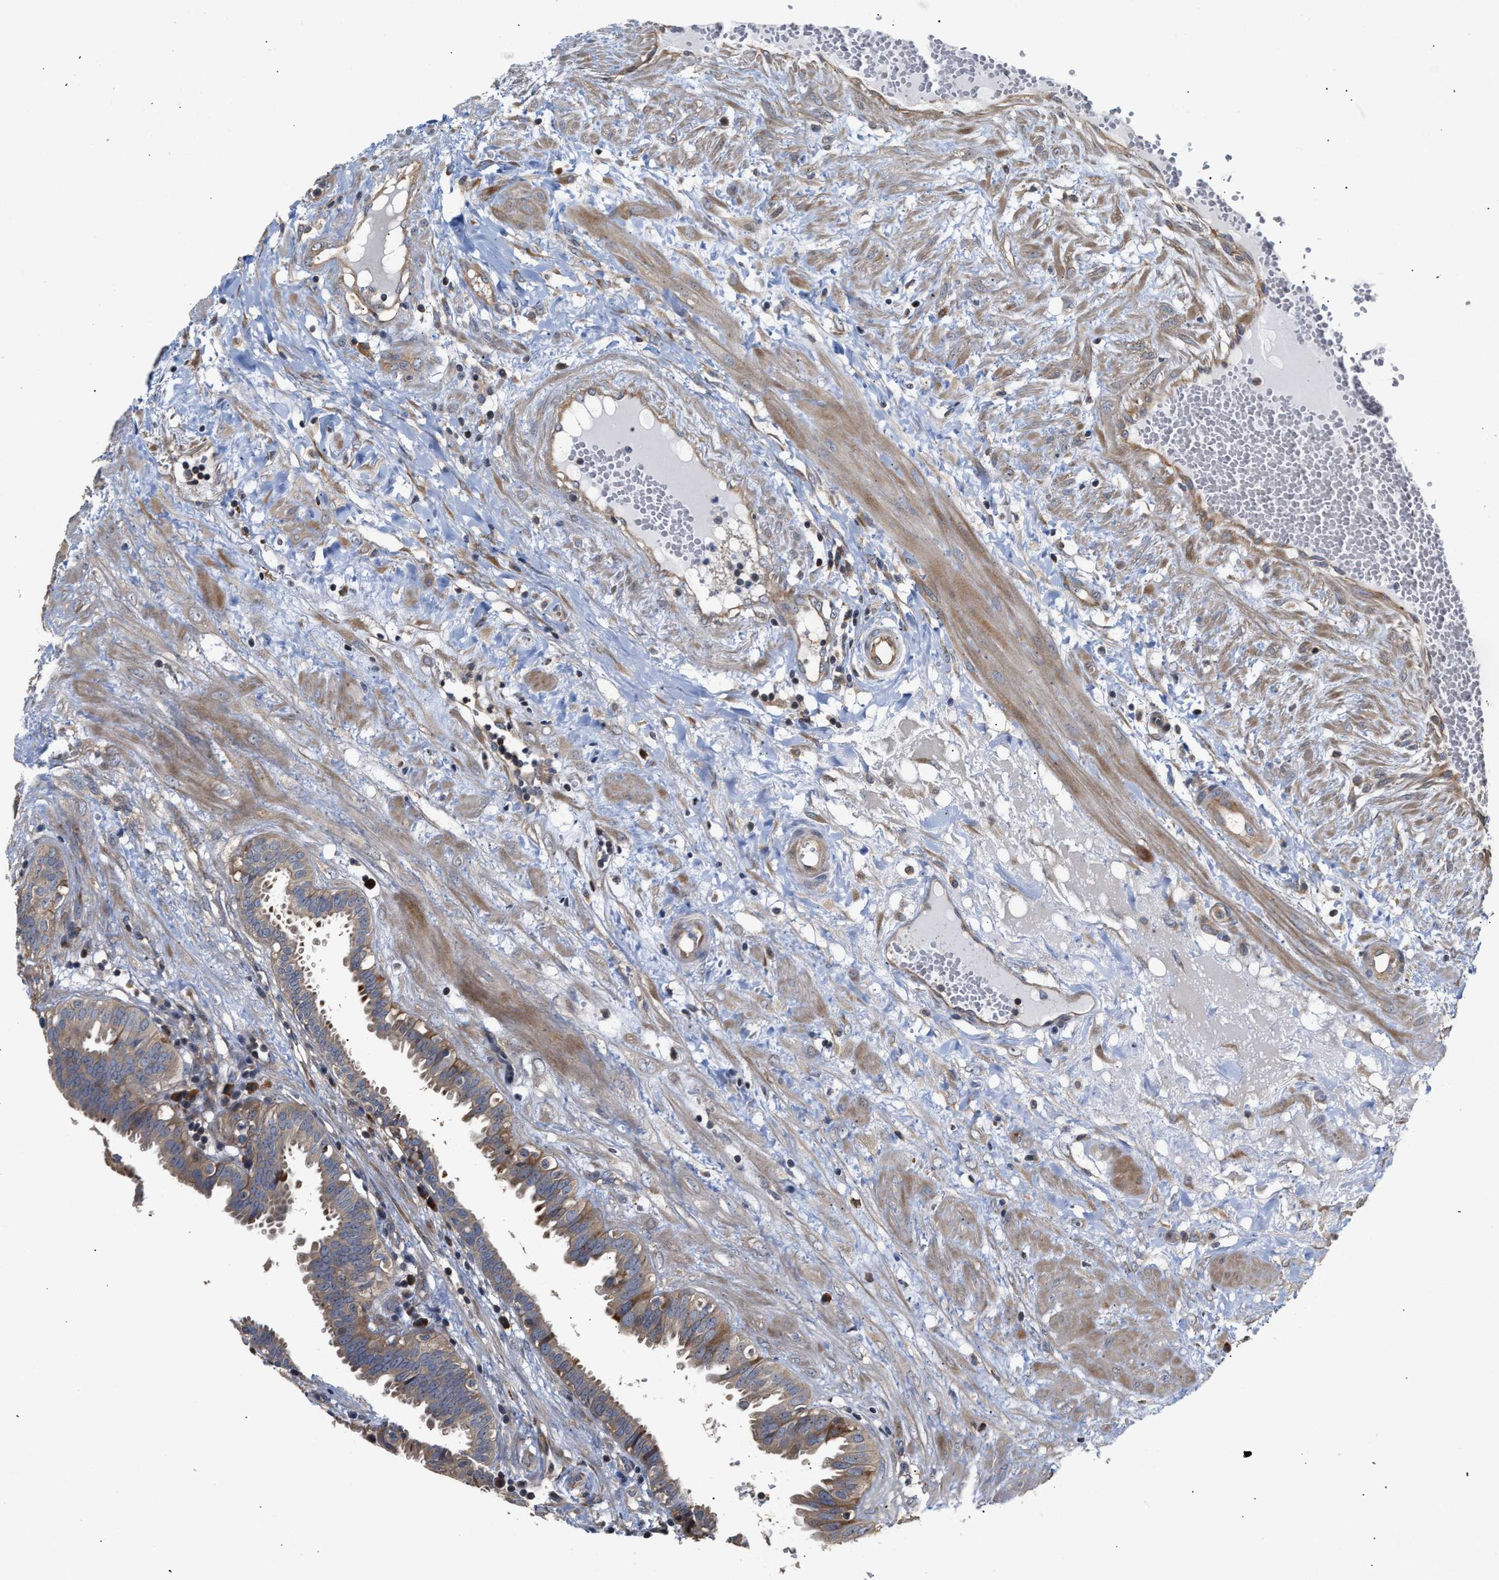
{"staining": {"intensity": "moderate", "quantity": ">75%", "location": "cytoplasmic/membranous"}, "tissue": "seminal vesicle", "cell_type": "Glandular cells", "image_type": "normal", "snomed": [{"axis": "morphology", "description": "Normal tissue, NOS"}, {"axis": "morphology", "description": "Adenocarcinoma, High grade"}, {"axis": "topography", "description": "Prostate"}, {"axis": "topography", "description": "Seminal veicle"}], "caption": "A histopathology image of human seminal vesicle stained for a protein displays moderate cytoplasmic/membranous brown staining in glandular cells.", "gene": "CLIP2", "patient": {"sex": "male", "age": 55}}